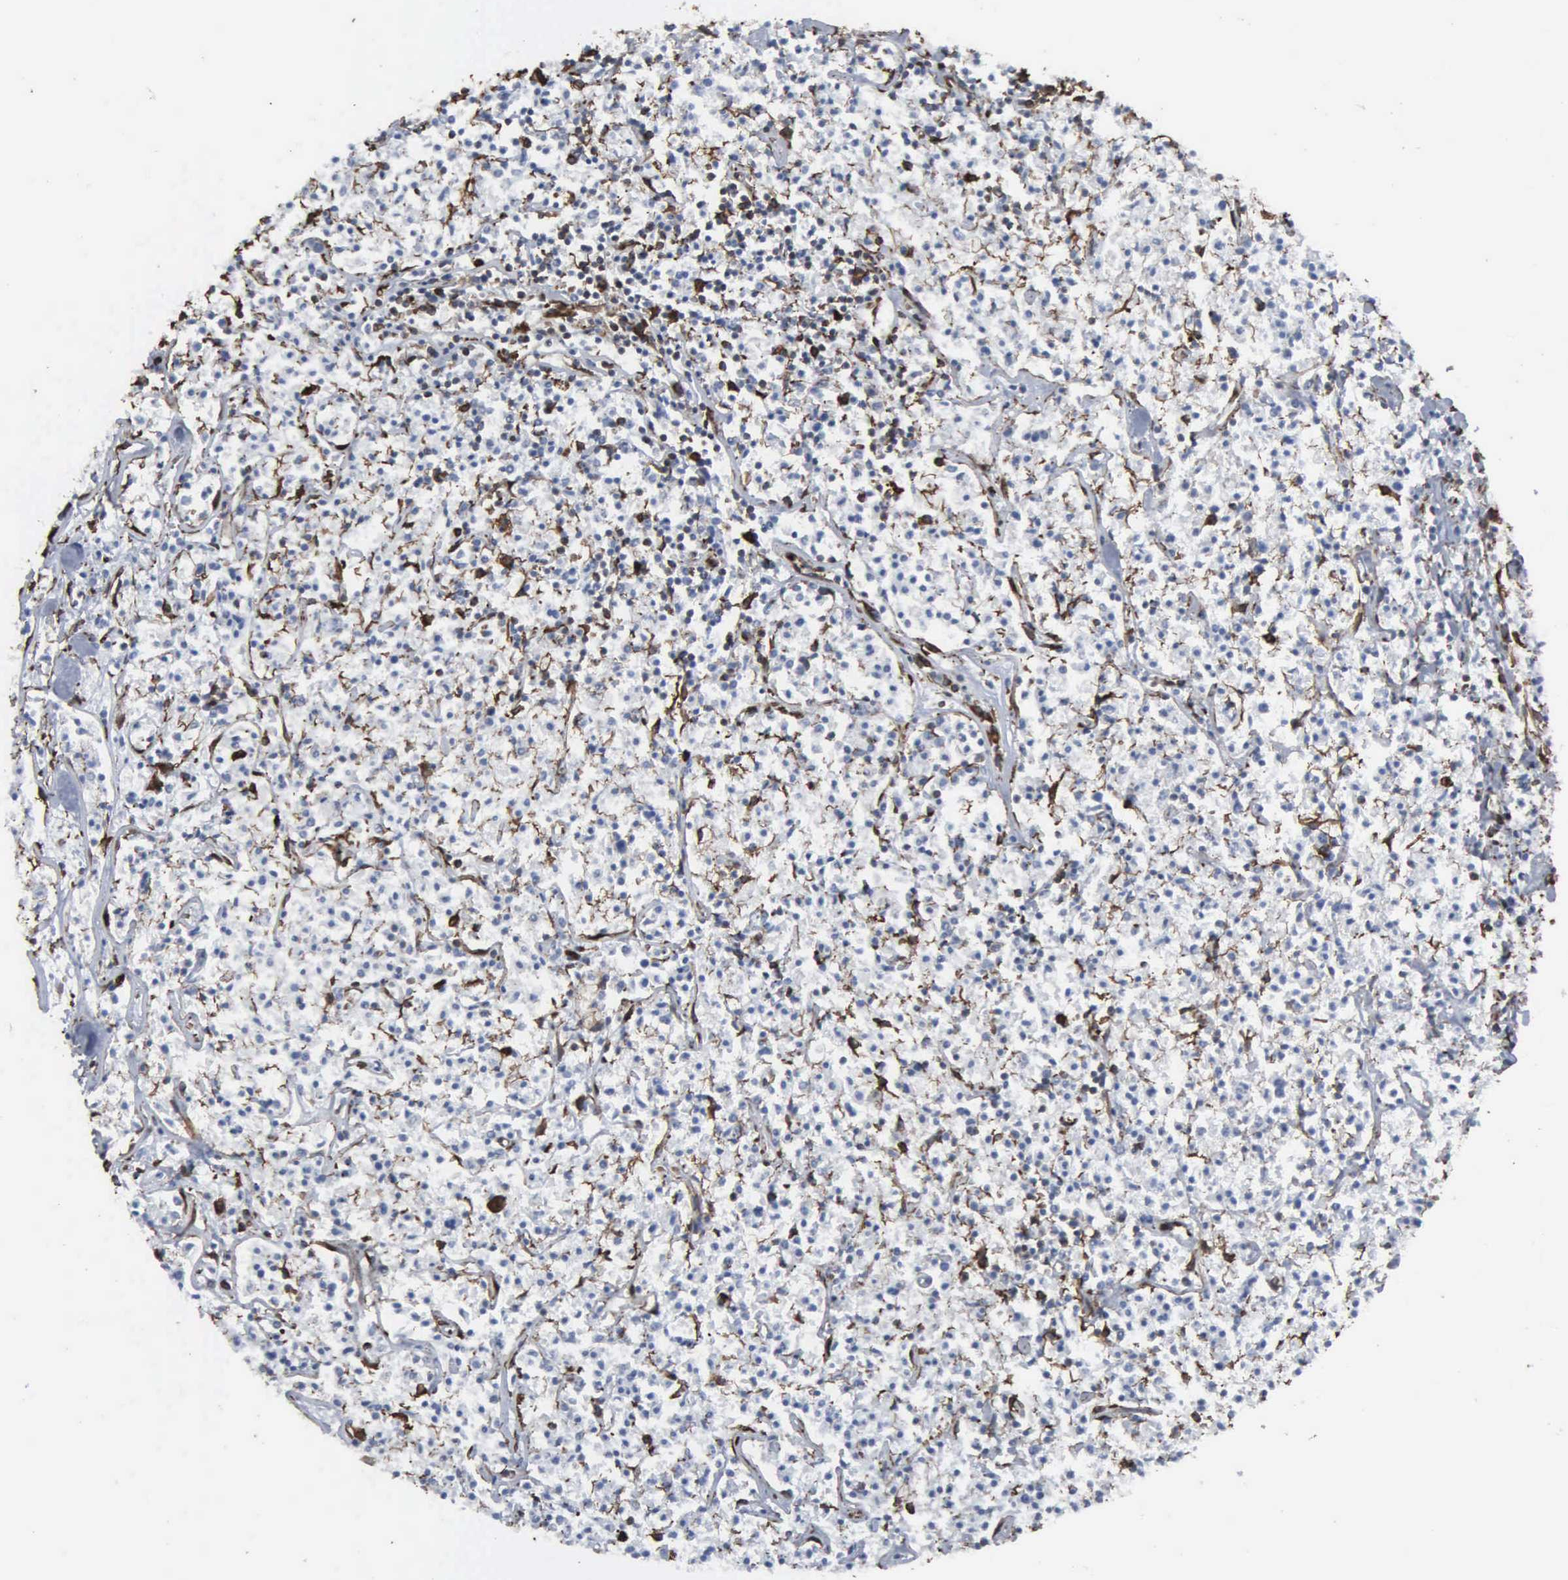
{"staining": {"intensity": "moderate", "quantity": "<25%", "location": "nuclear"}, "tissue": "lymphoma", "cell_type": "Tumor cells", "image_type": "cancer", "snomed": [{"axis": "morphology", "description": "Malignant lymphoma, non-Hodgkin's type, Low grade"}, {"axis": "topography", "description": "Small intestine"}], "caption": "This is a photomicrograph of immunohistochemistry (IHC) staining of lymphoma, which shows moderate positivity in the nuclear of tumor cells.", "gene": "CCNE1", "patient": {"sex": "female", "age": 59}}